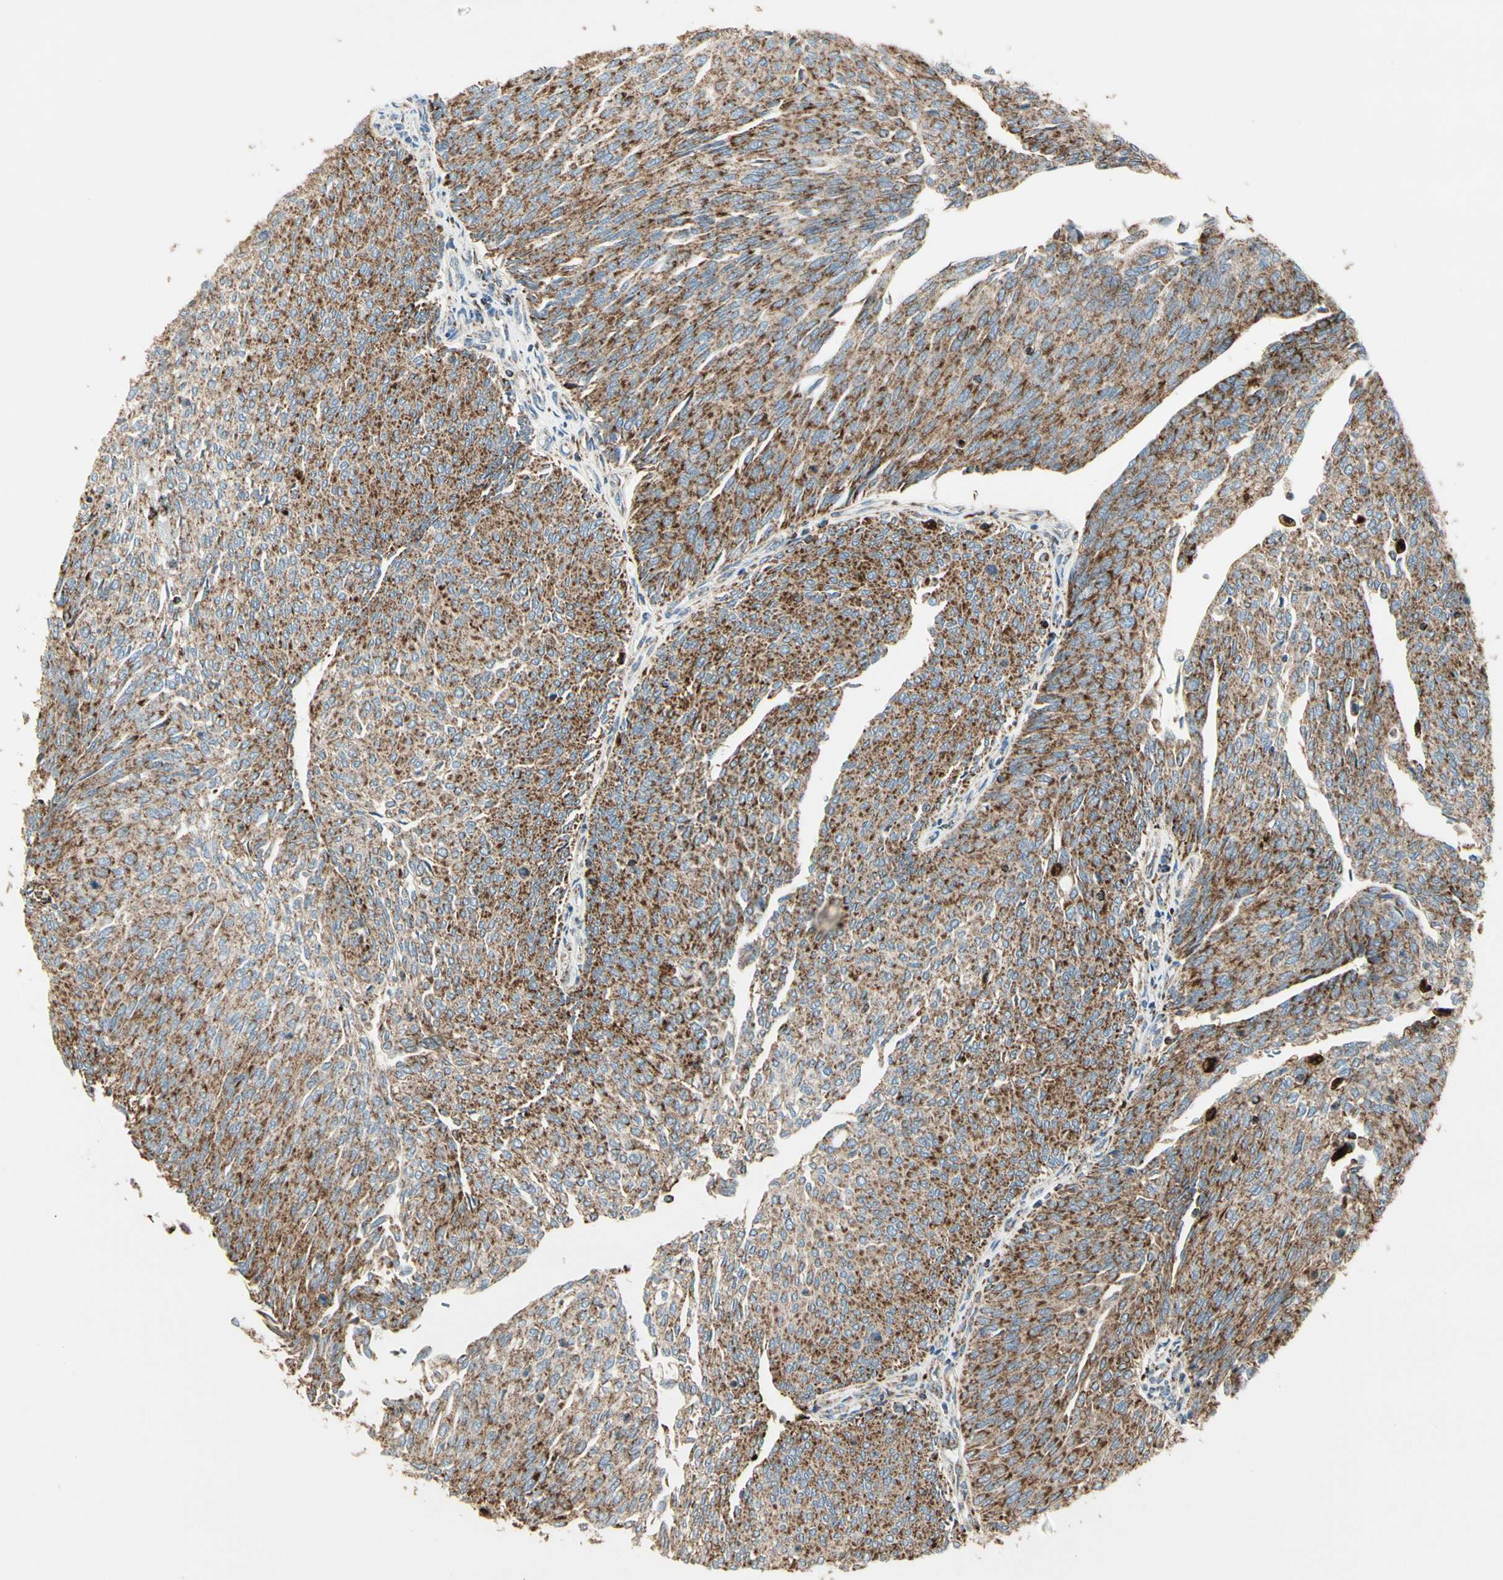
{"staining": {"intensity": "strong", "quantity": ">75%", "location": "cytoplasmic/membranous"}, "tissue": "urothelial cancer", "cell_type": "Tumor cells", "image_type": "cancer", "snomed": [{"axis": "morphology", "description": "Urothelial carcinoma, Low grade"}, {"axis": "topography", "description": "Urinary bladder"}], "caption": "Immunohistochemical staining of urothelial cancer displays high levels of strong cytoplasmic/membranous expression in about >75% of tumor cells.", "gene": "ME2", "patient": {"sex": "female", "age": 79}}